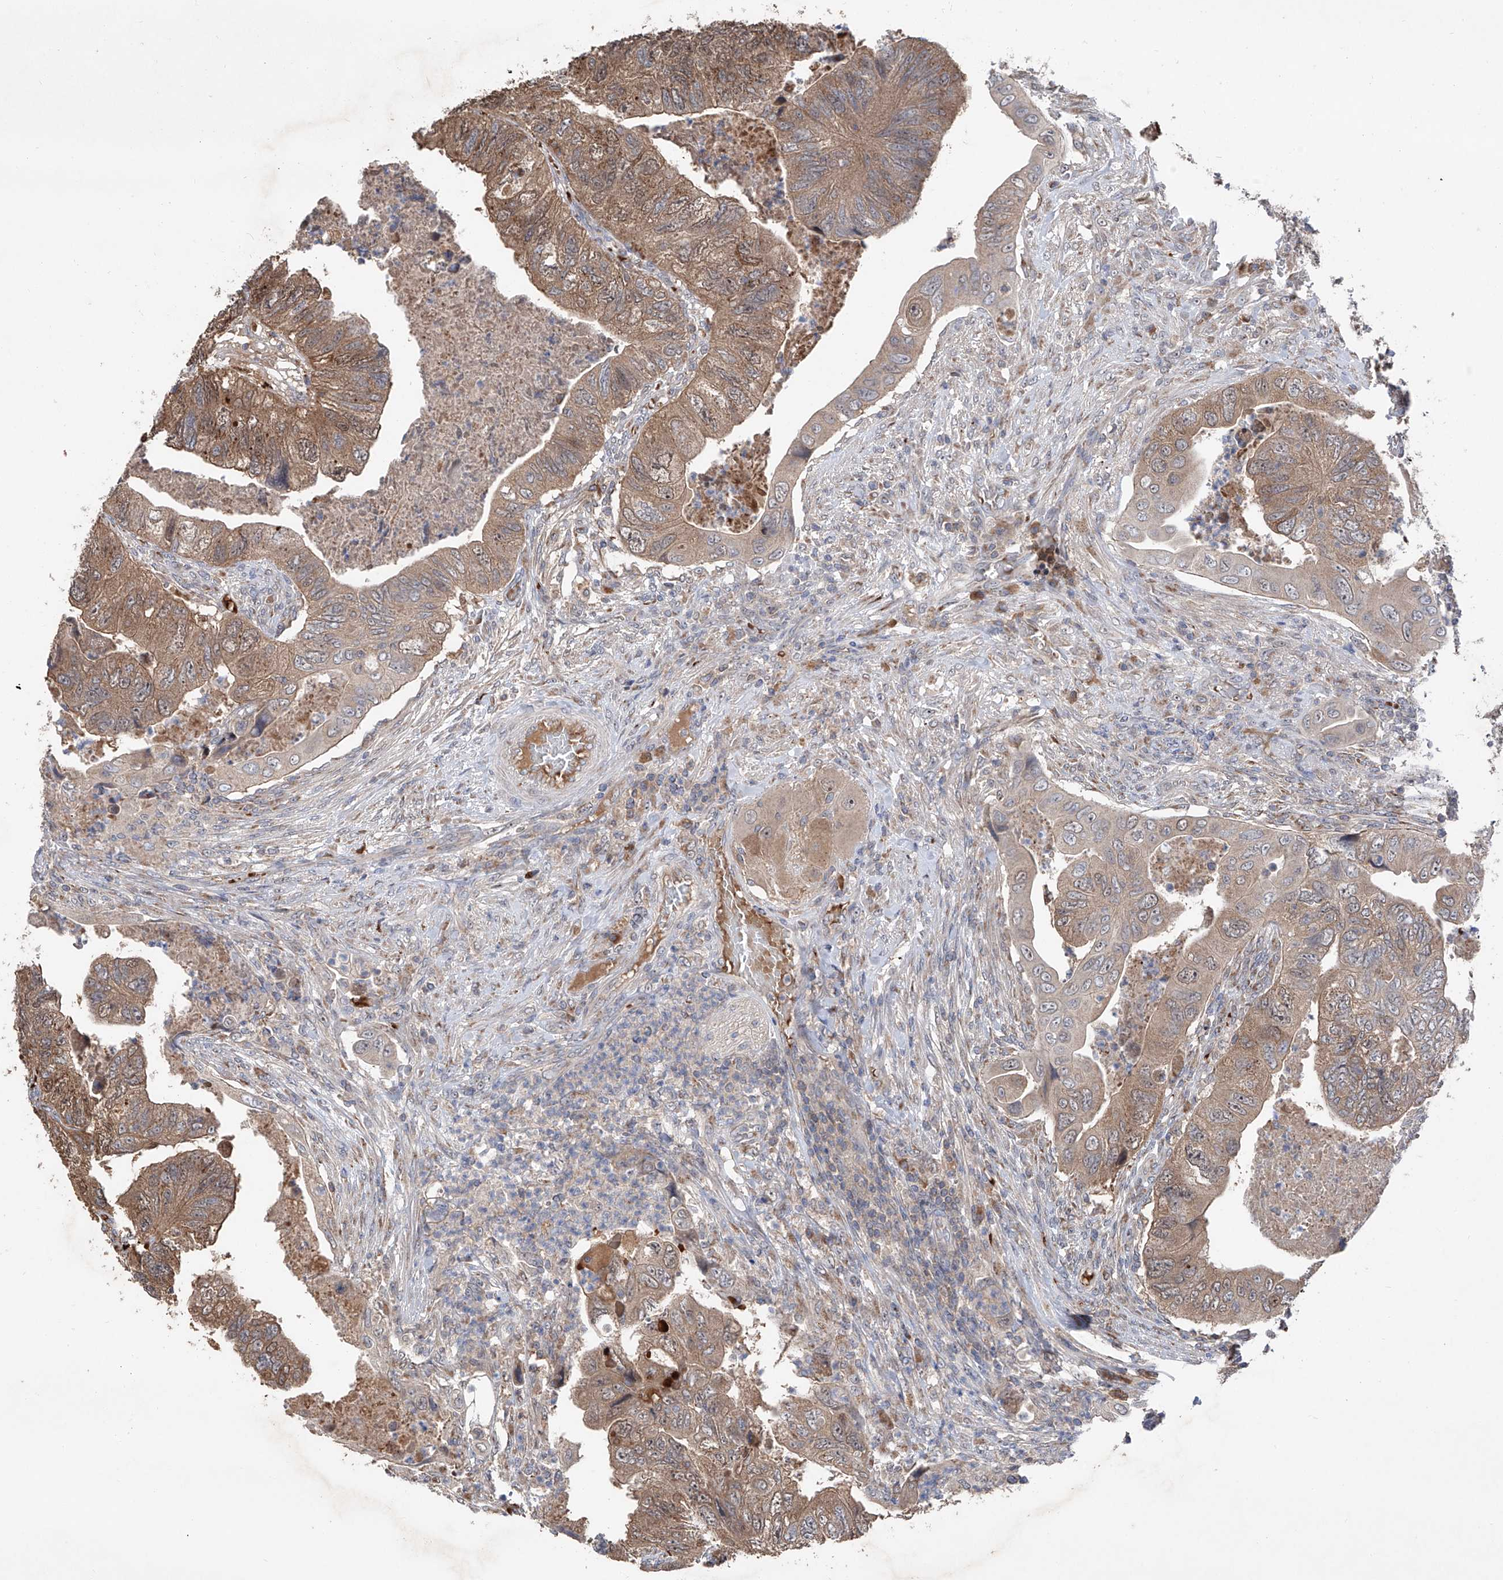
{"staining": {"intensity": "moderate", "quantity": ">75%", "location": "cytoplasmic/membranous"}, "tissue": "colorectal cancer", "cell_type": "Tumor cells", "image_type": "cancer", "snomed": [{"axis": "morphology", "description": "Adenocarcinoma, NOS"}, {"axis": "topography", "description": "Rectum"}], "caption": "Adenocarcinoma (colorectal) was stained to show a protein in brown. There is medium levels of moderate cytoplasmic/membranous expression in about >75% of tumor cells.", "gene": "EDN1", "patient": {"sex": "male", "age": 63}}